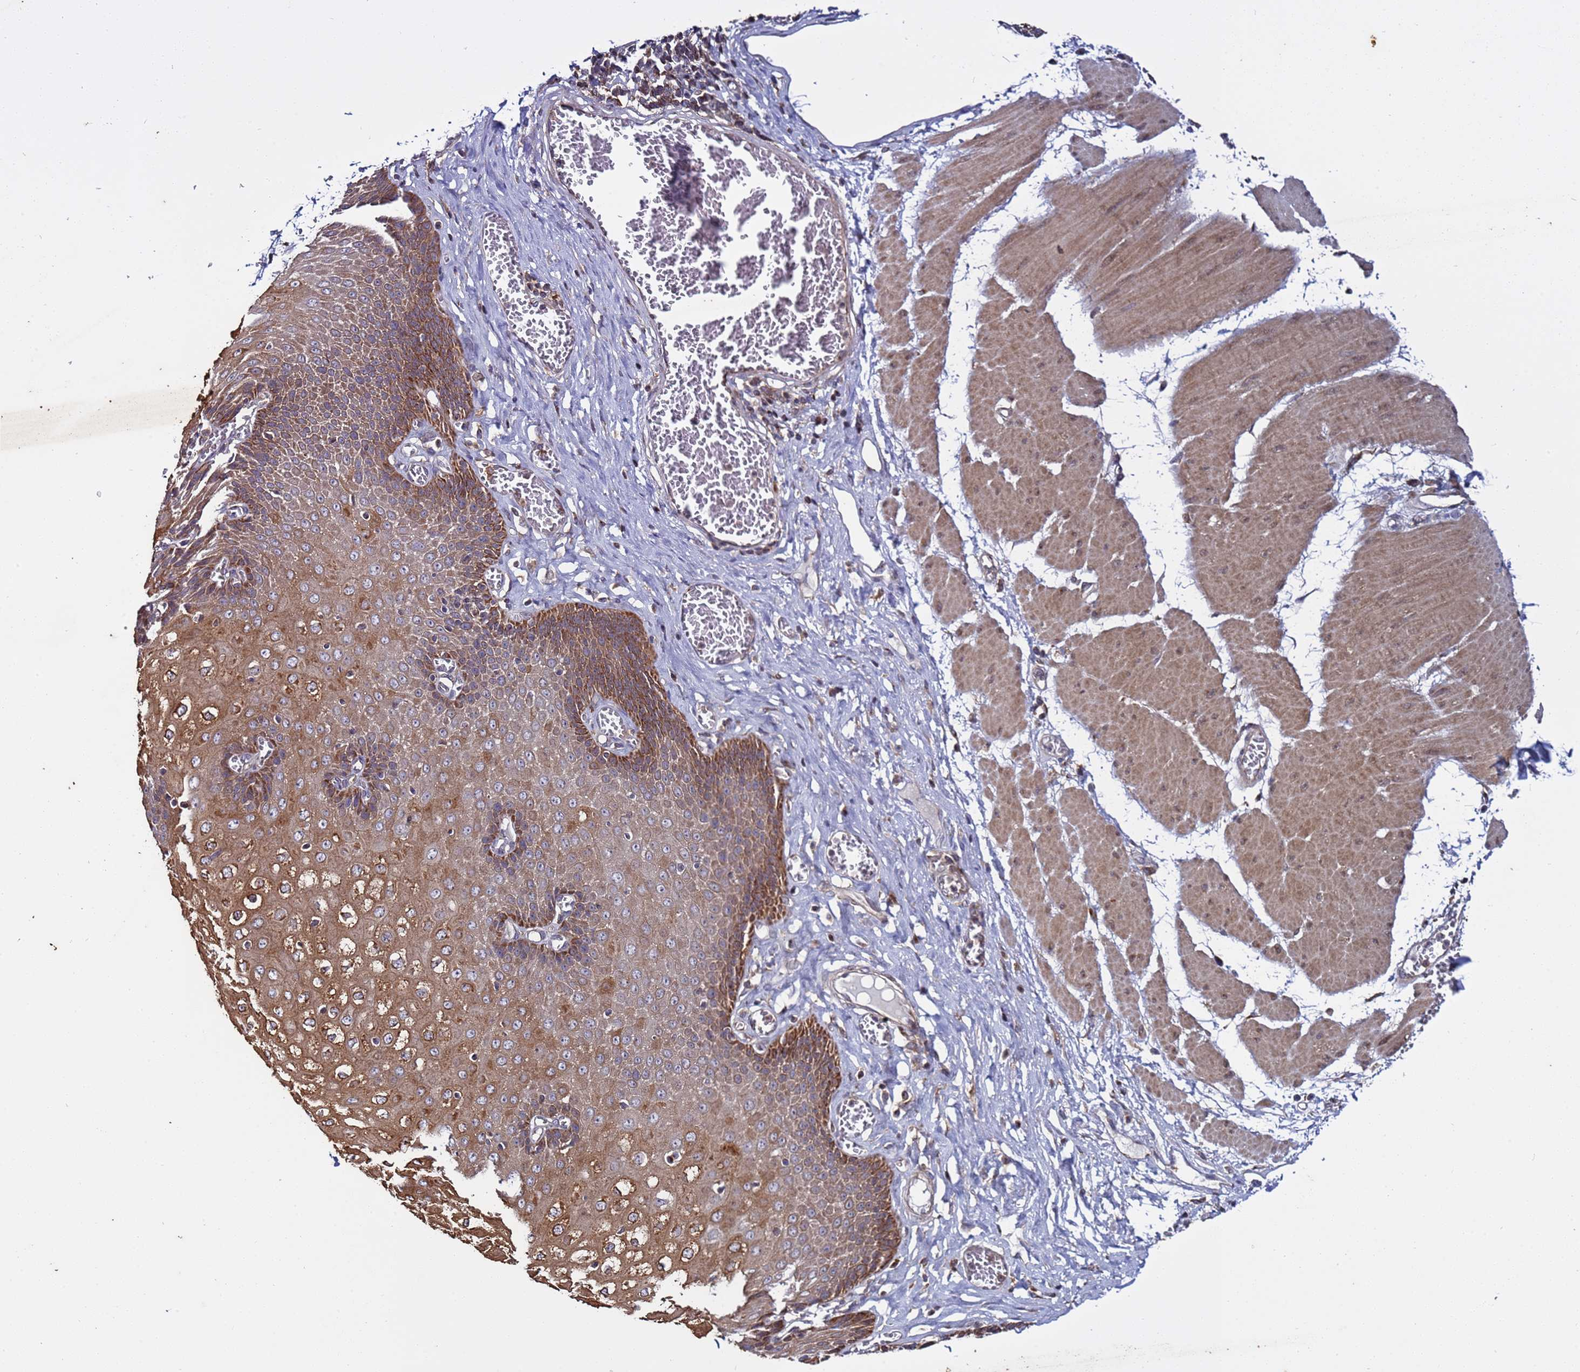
{"staining": {"intensity": "moderate", "quantity": ">75%", "location": "cytoplasmic/membranous"}, "tissue": "esophagus", "cell_type": "Squamous epithelial cells", "image_type": "normal", "snomed": [{"axis": "morphology", "description": "Normal tissue, NOS"}, {"axis": "topography", "description": "Esophagus"}], "caption": "Immunohistochemical staining of benign human esophagus exhibits medium levels of moderate cytoplasmic/membranous positivity in about >75% of squamous epithelial cells. Nuclei are stained in blue.", "gene": "TMEM176B", "patient": {"sex": "male", "age": 60}}